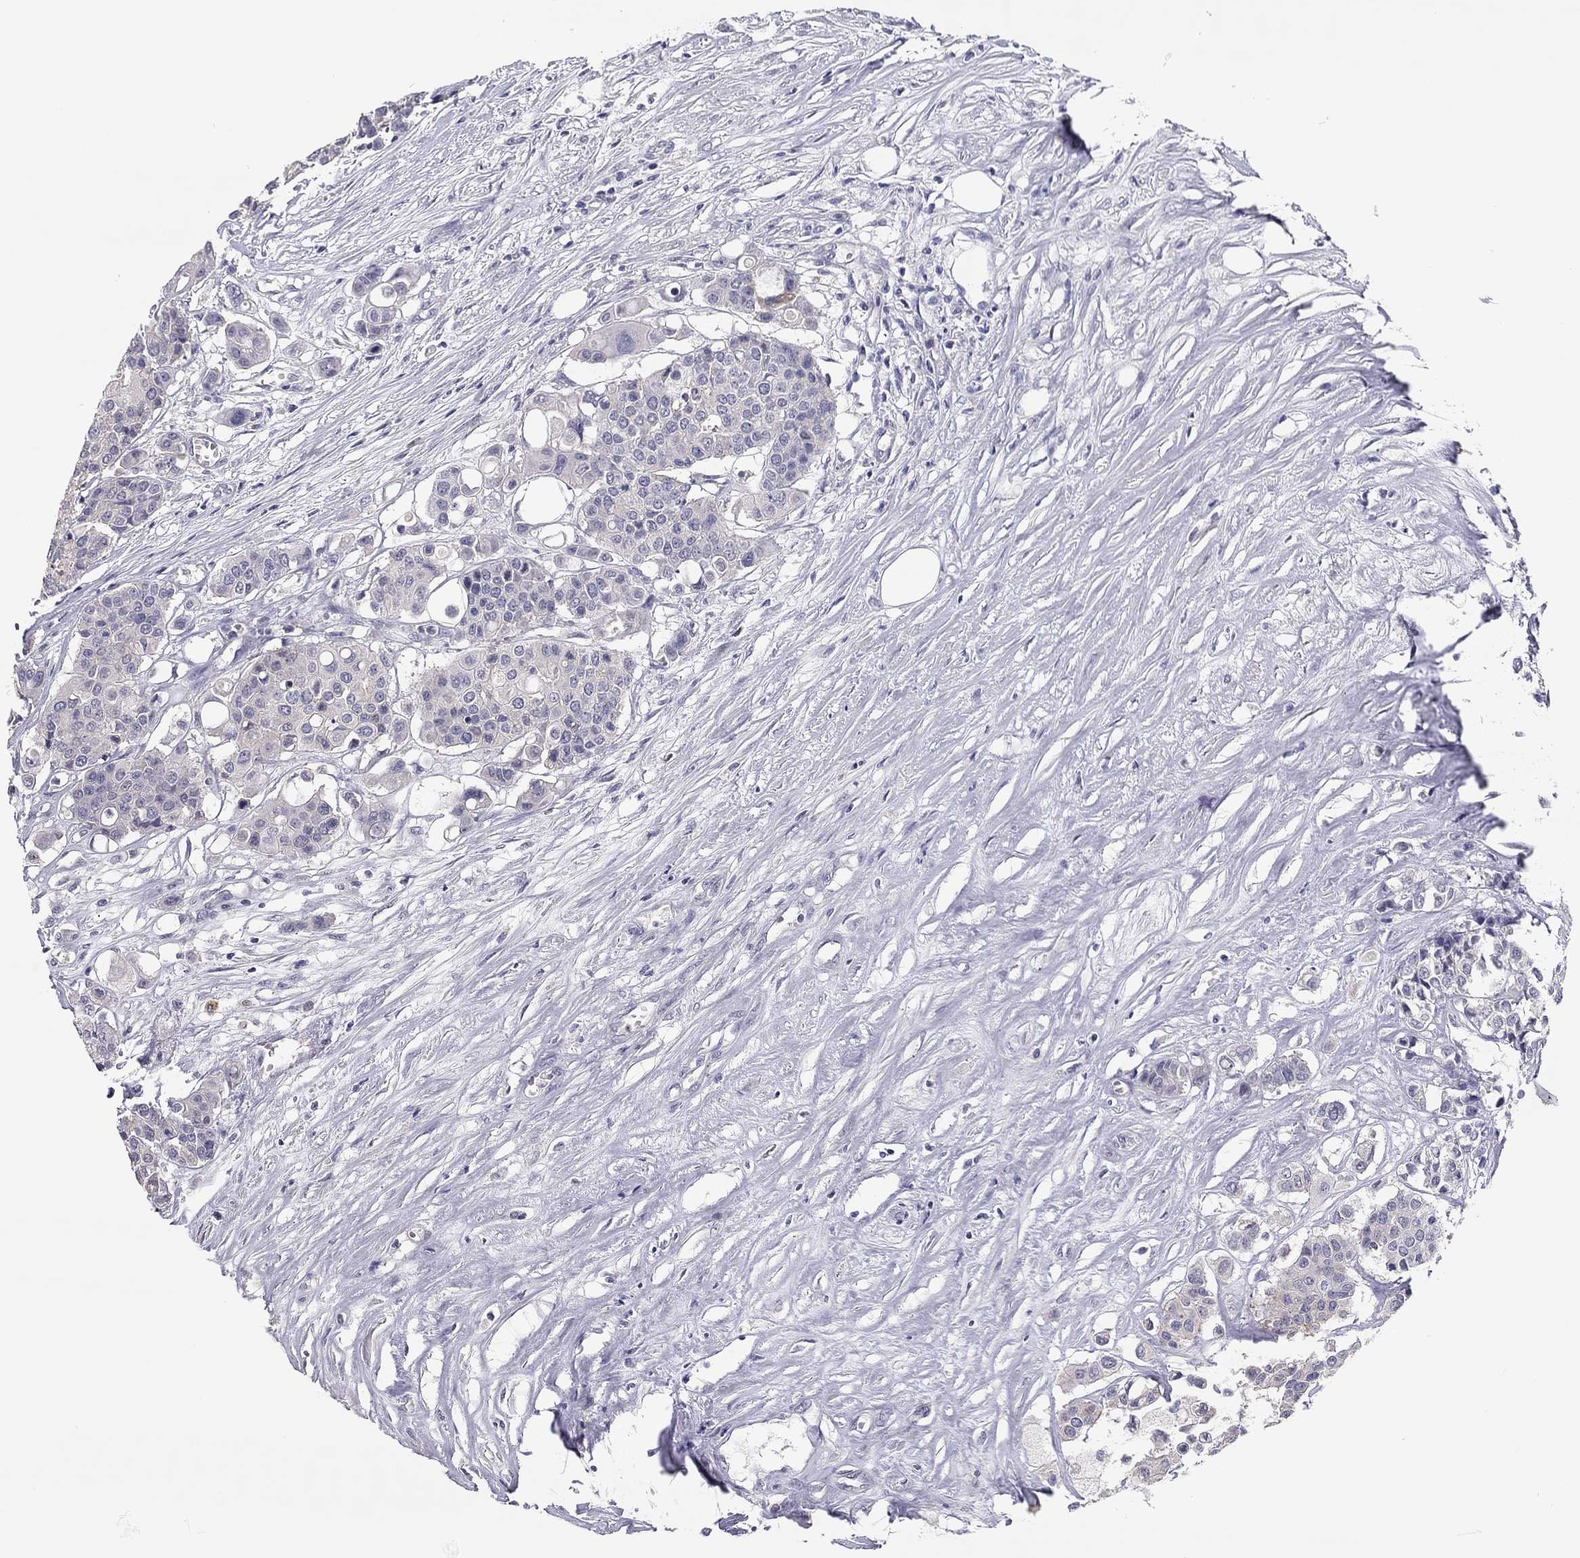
{"staining": {"intensity": "negative", "quantity": "none", "location": "none"}, "tissue": "carcinoid", "cell_type": "Tumor cells", "image_type": "cancer", "snomed": [{"axis": "morphology", "description": "Carcinoid, malignant, NOS"}, {"axis": "topography", "description": "Colon"}], "caption": "DAB (3,3'-diaminobenzidine) immunohistochemical staining of carcinoid (malignant) demonstrates no significant expression in tumor cells. (Stains: DAB IHC with hematoxylin counter stain, Microscopy: brightfield microscopy at high magnification).", "gene": "SCARB1", "patient": {"sex": "male", "age": 81}}